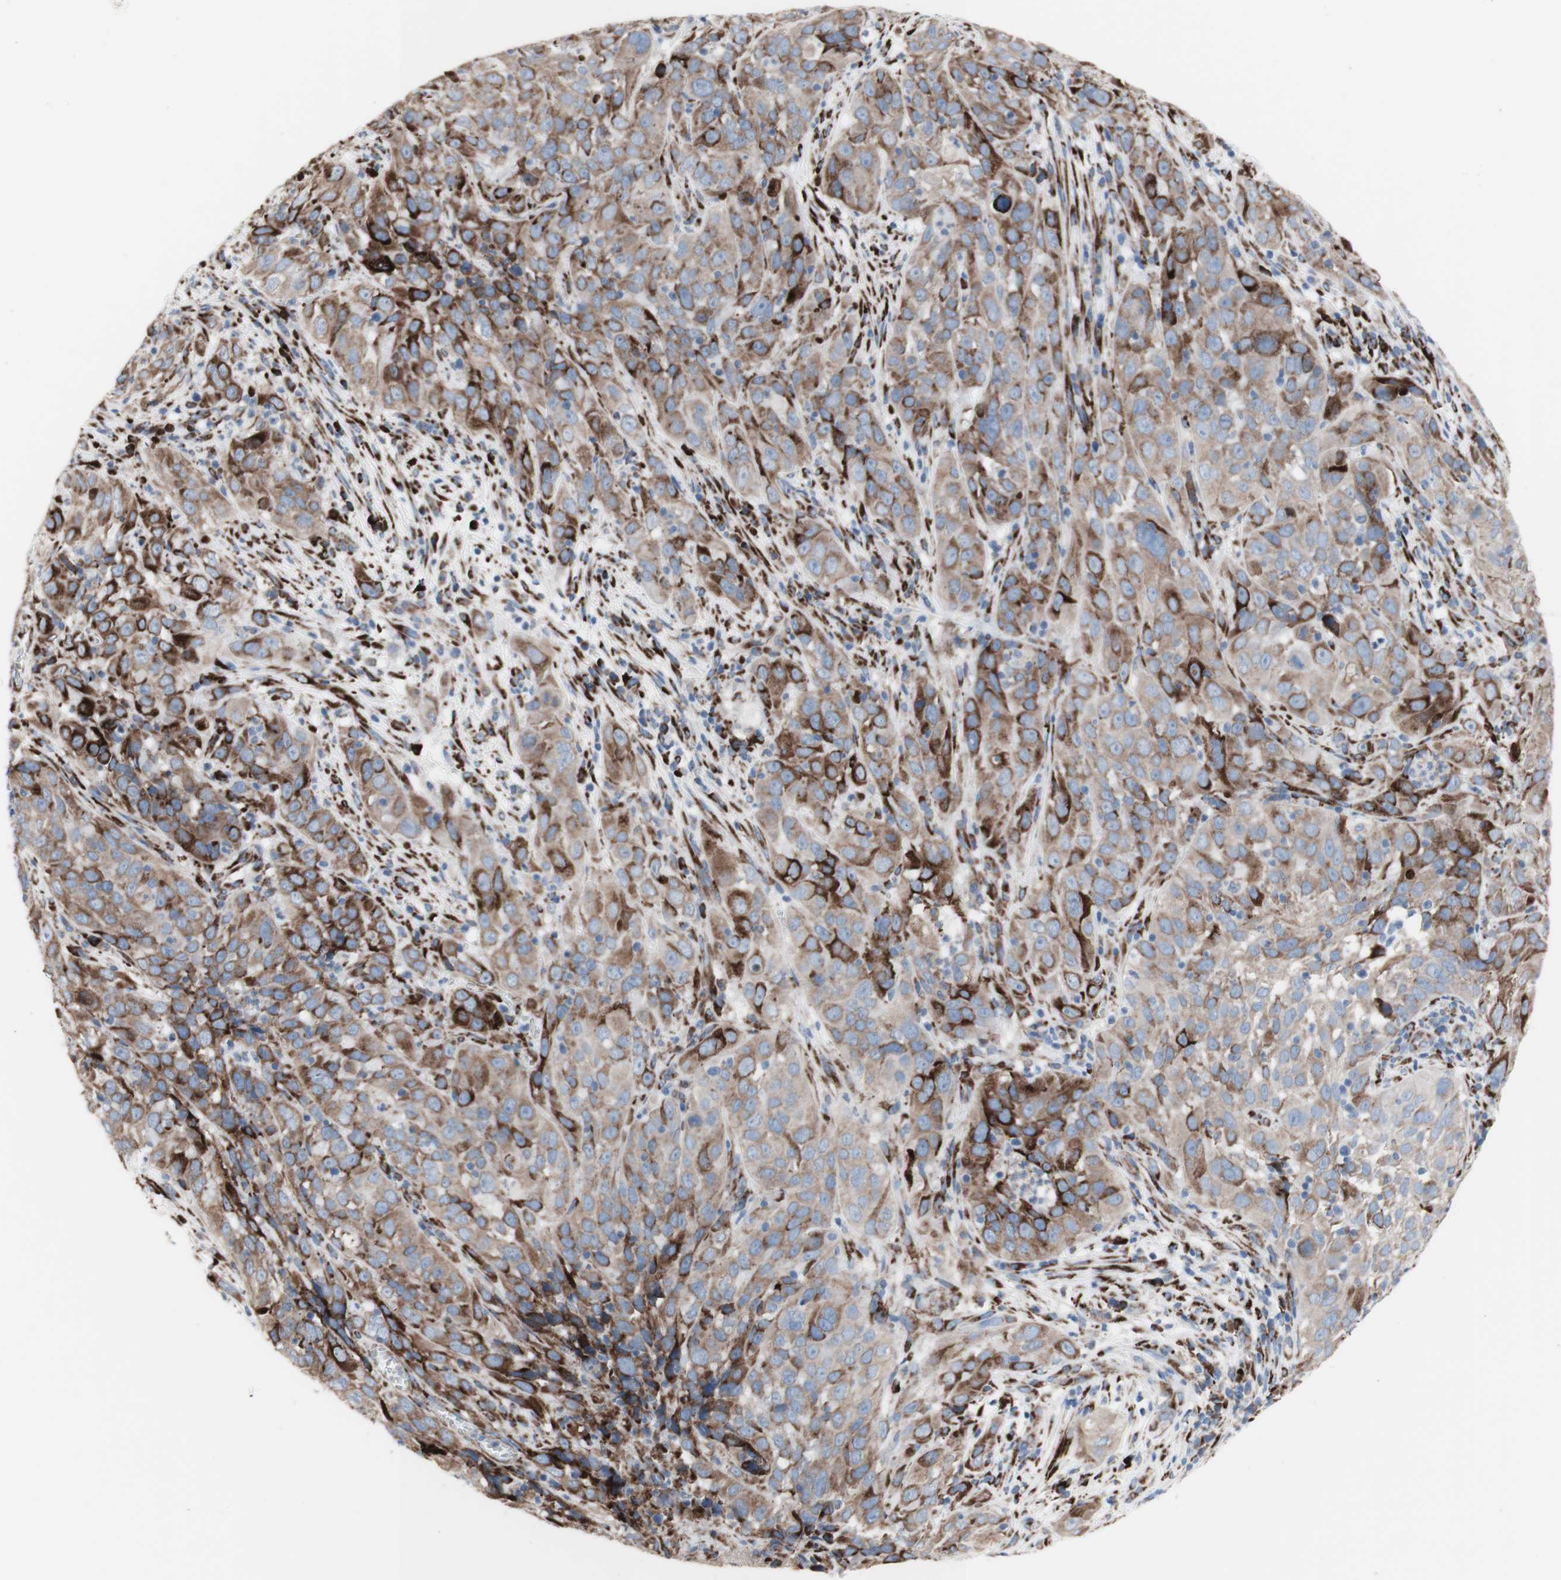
{"staining": {"intensity": "strong", "quantity": "25%-75%", "location": "cytoplasmic/membranous"}, "tissue": "cervical cancer", "cell_type": "Tumor cells", "image_type": "cancer", "snomed": [{"axis": "morphology", "description": "Squamous cell carcinoma, NOS"}, {"axis": "topography", "description": "Cervix"}], "caption": "Immunohistochemical staining of cervical squamous cell carcinoma displays strong cytoplasmic/membranous protein expression in about 25%-75% of tumor cells.", "gene": "AGPAT5", "patient": {"sex": "female", "age": 32}}